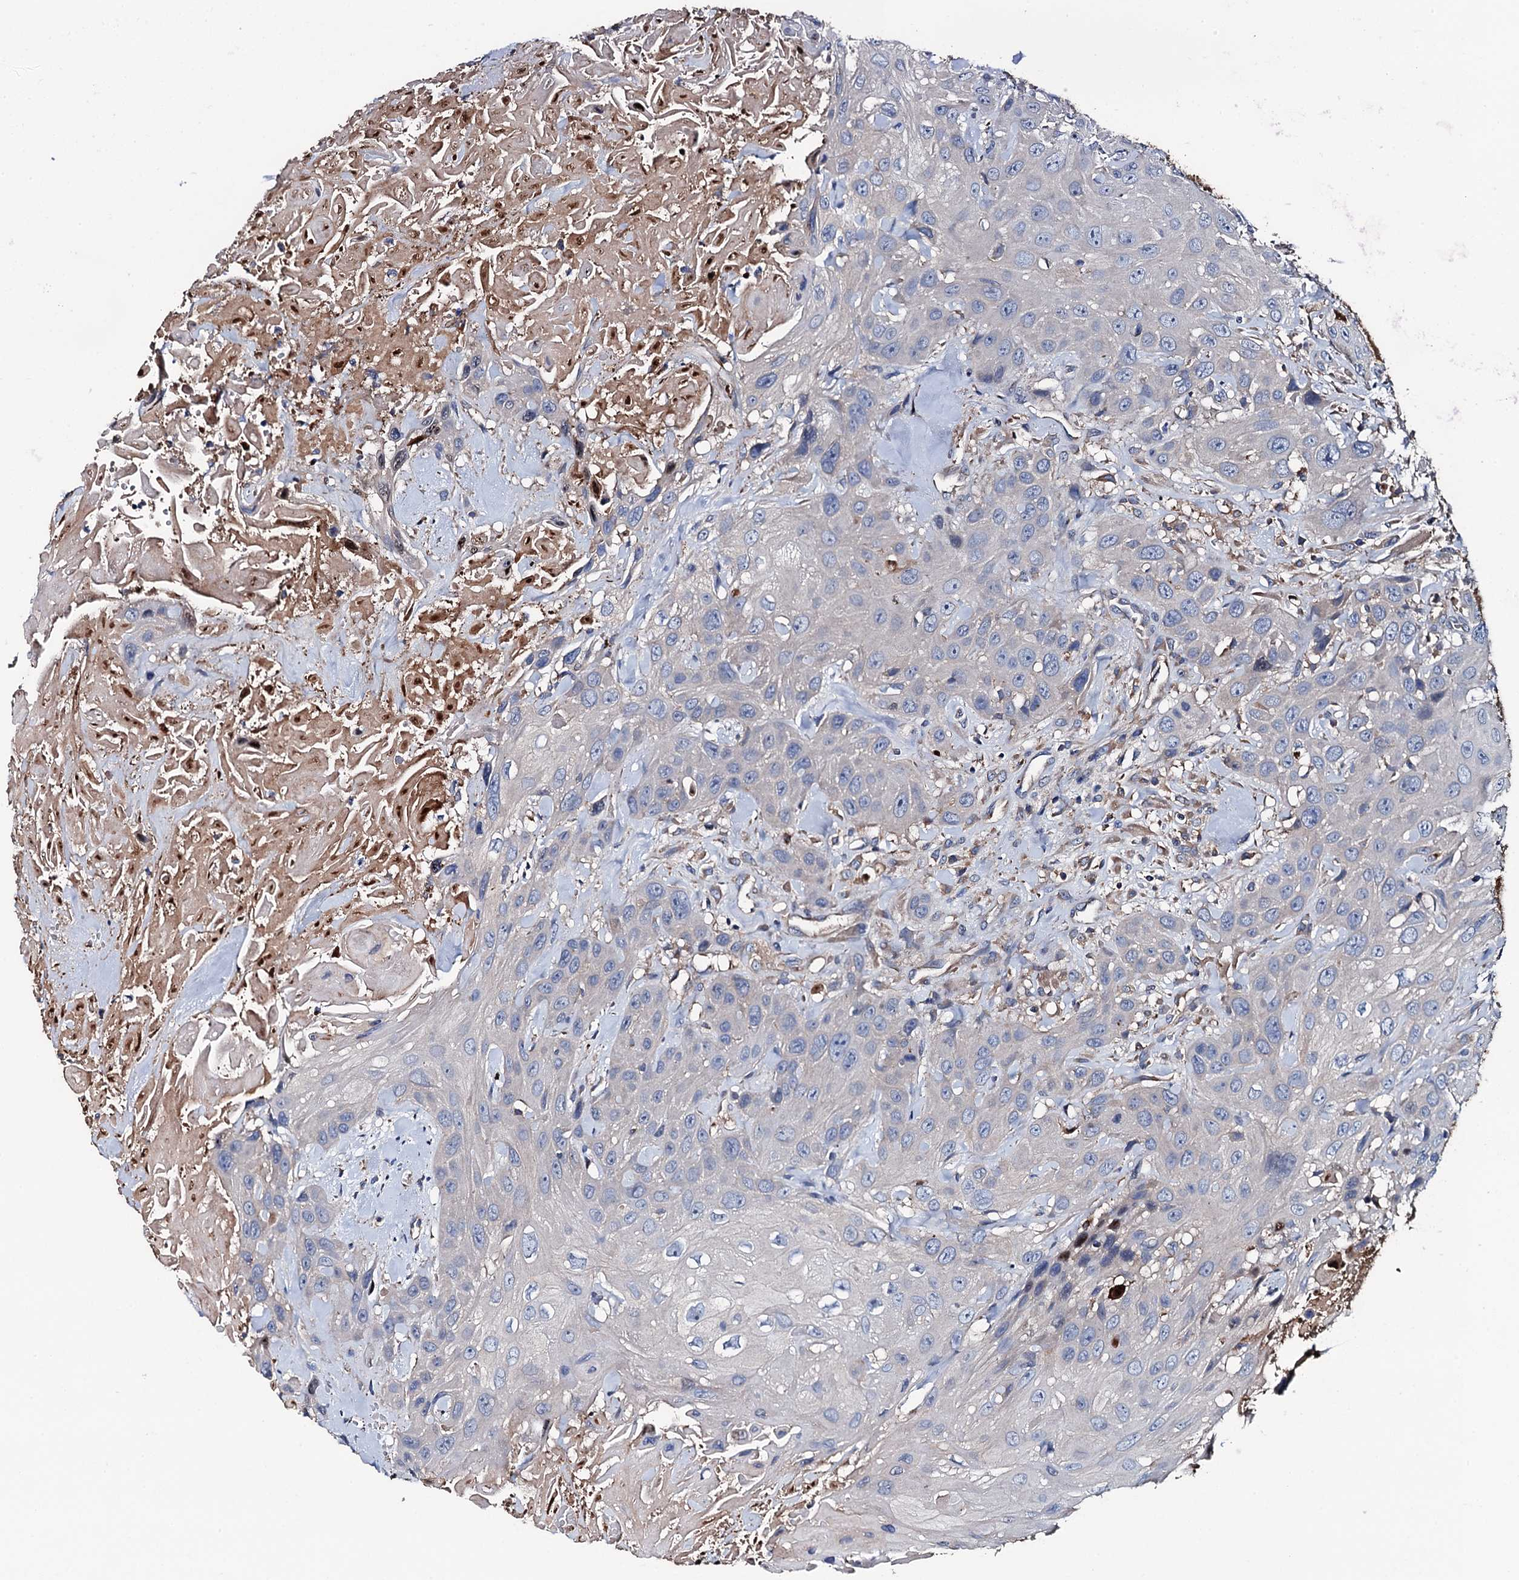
{"staining": {"intensity": "negative", "quantity": "none", "location": "none"}, "tissue": "head and neck cancer", "cell_type": "Tumor cells", "image_type": "cancer", "snomed": [{"axis": "morphology", "description": "Squamous cell carcinoma, NOS"}, {"axis": "topography", "description": "Head-Neck"}], "caption": "A high-resolution micrograph shows immunohistochemistry (IHC) staining of head and neck squamous cell carcinoma, which demonstrates no significant staining in tumor cells.", "gene": "NEK1", "patient": {"sex": "male", "age": 81}}